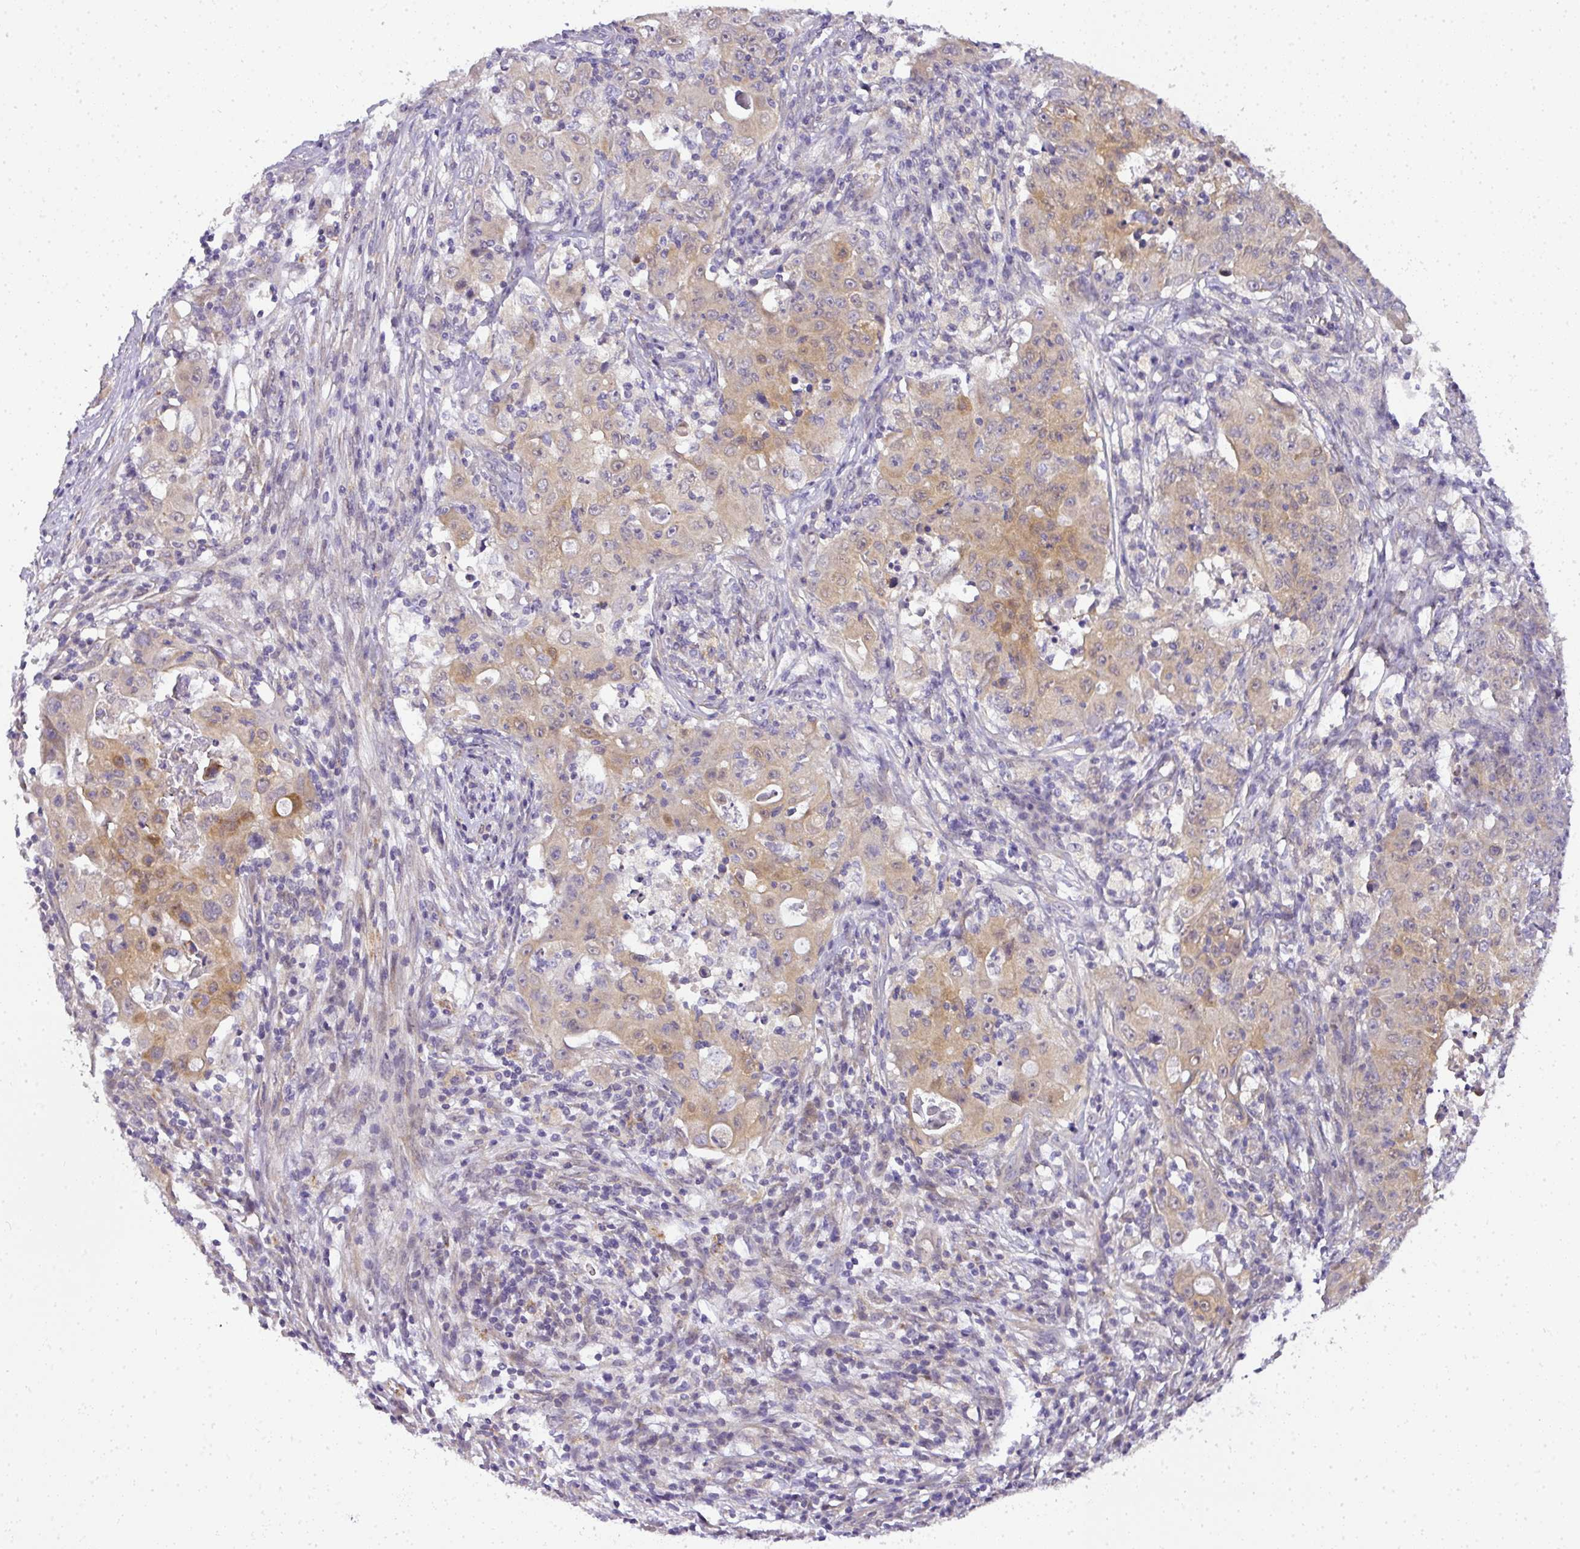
{"staining": {"intensity": "moderate", "quantity": "<25%", "location": "cytoplasmic/membranous"}, "tissue": "ovarian cancer", "cell_type": "Tumor cells", "image_type": "cancer", "snomed": [{"axis": "morphology", "description": "Carcinoma, endometroid"}, {"axis": "topography", "description": "Ovary"}], "caption": "Human ovarian cancer (endometroid carcinoma) stained with a brown dye shows moderate cytoplasmic/membranous positive positivity in approximately <25% of tumor cells.", "gene": "ADH5", "patient": {"sex": "female", "age": 42}}